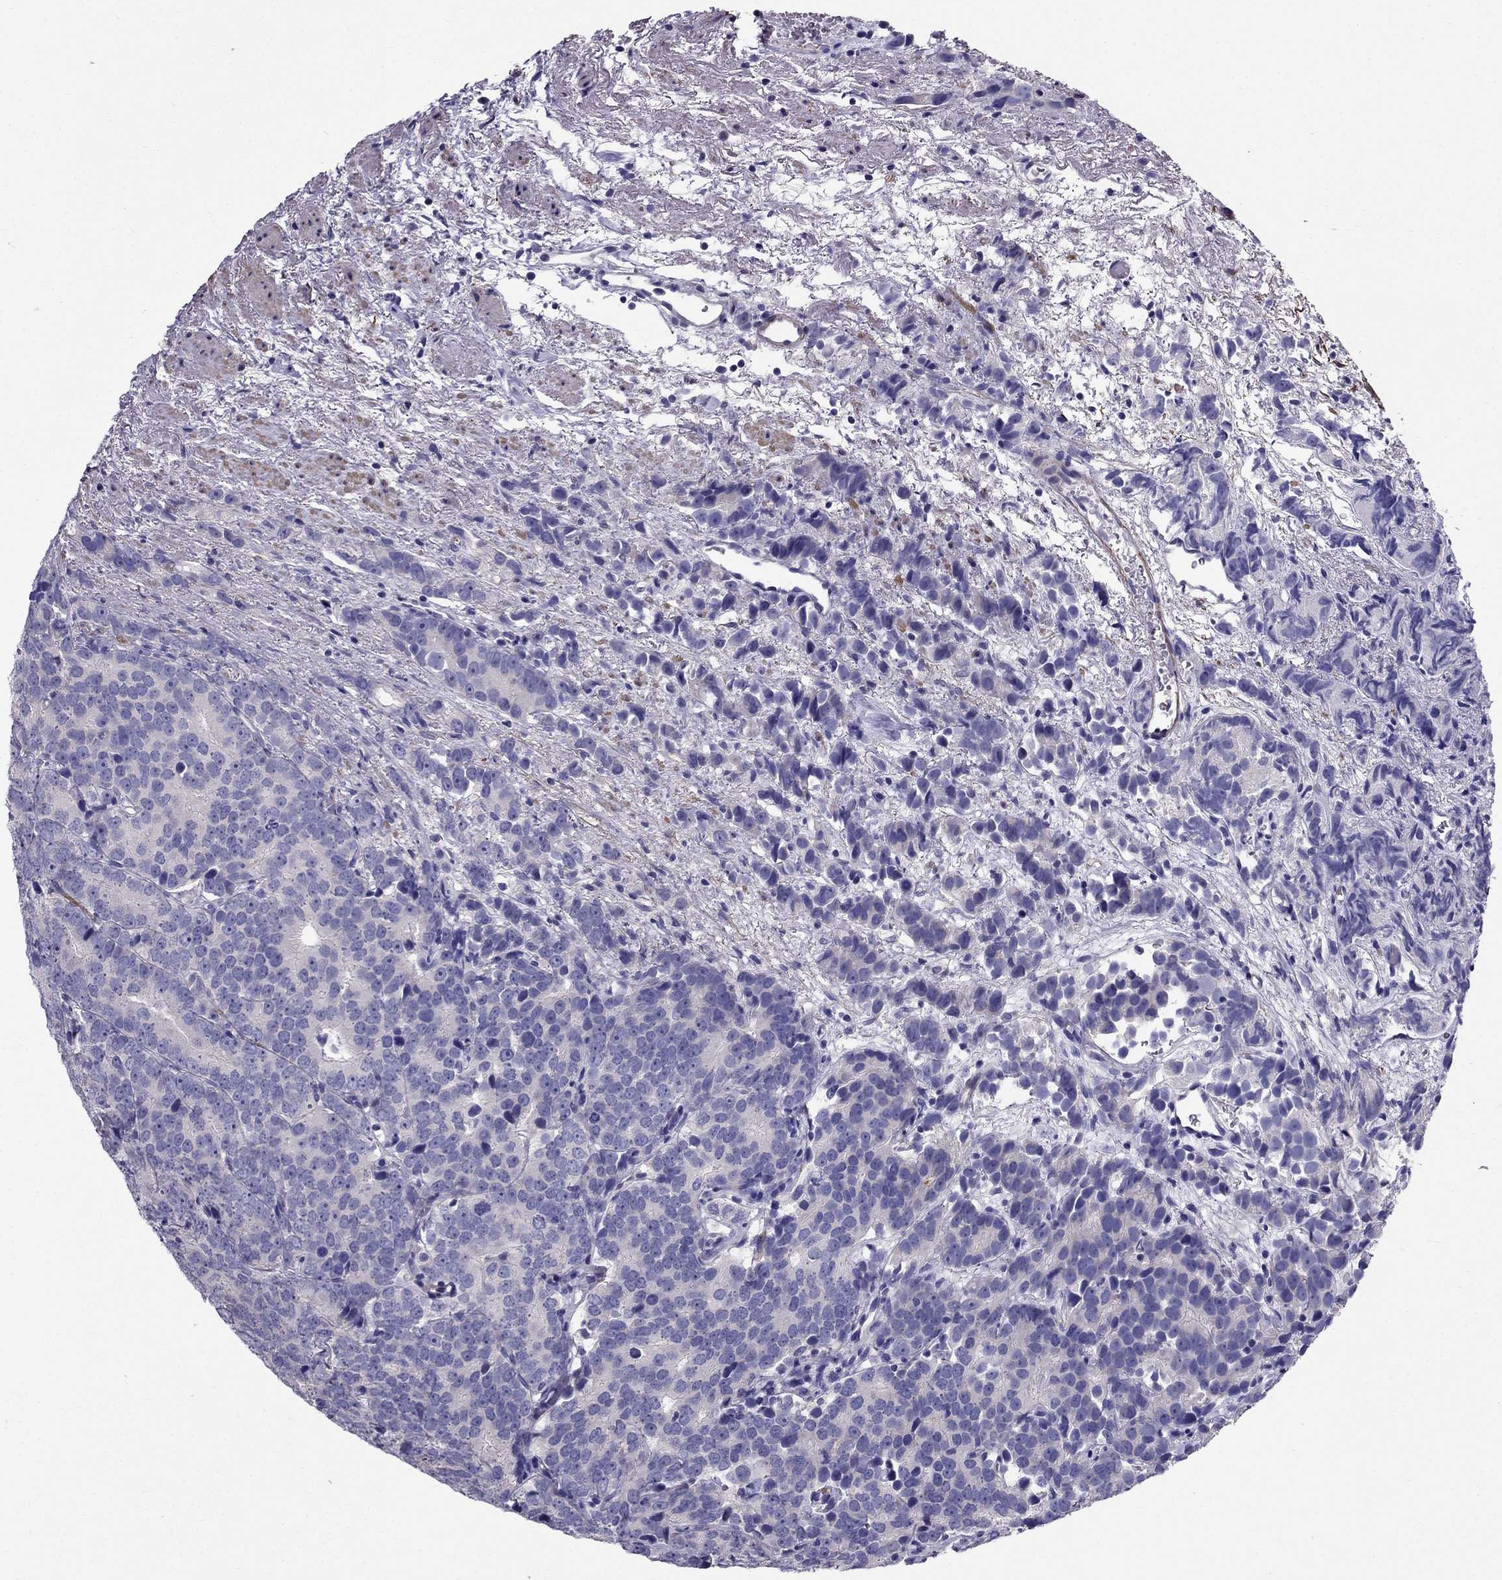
{"staining": {"intensity": "negative", "quantity": "none", "location": "none"}, "tissue": "prostate cancer", "cell_type": "Tumor cells", "image_type": "cancer", "snomed": [{"axis": "morphology", "description": "Adenocarcinoma, High grade"}, {"axis": "topography", "description": "Prostate"}], "caption": "Protein analysis of high-grade adenocarcinoma (prostate) demonstrates no significant expression in tumor cells. (DAB immunohistochemistry with hematoxylin counter stain).", "gene": "GPR50", "patient": {"sex": "male", "age": 90}}